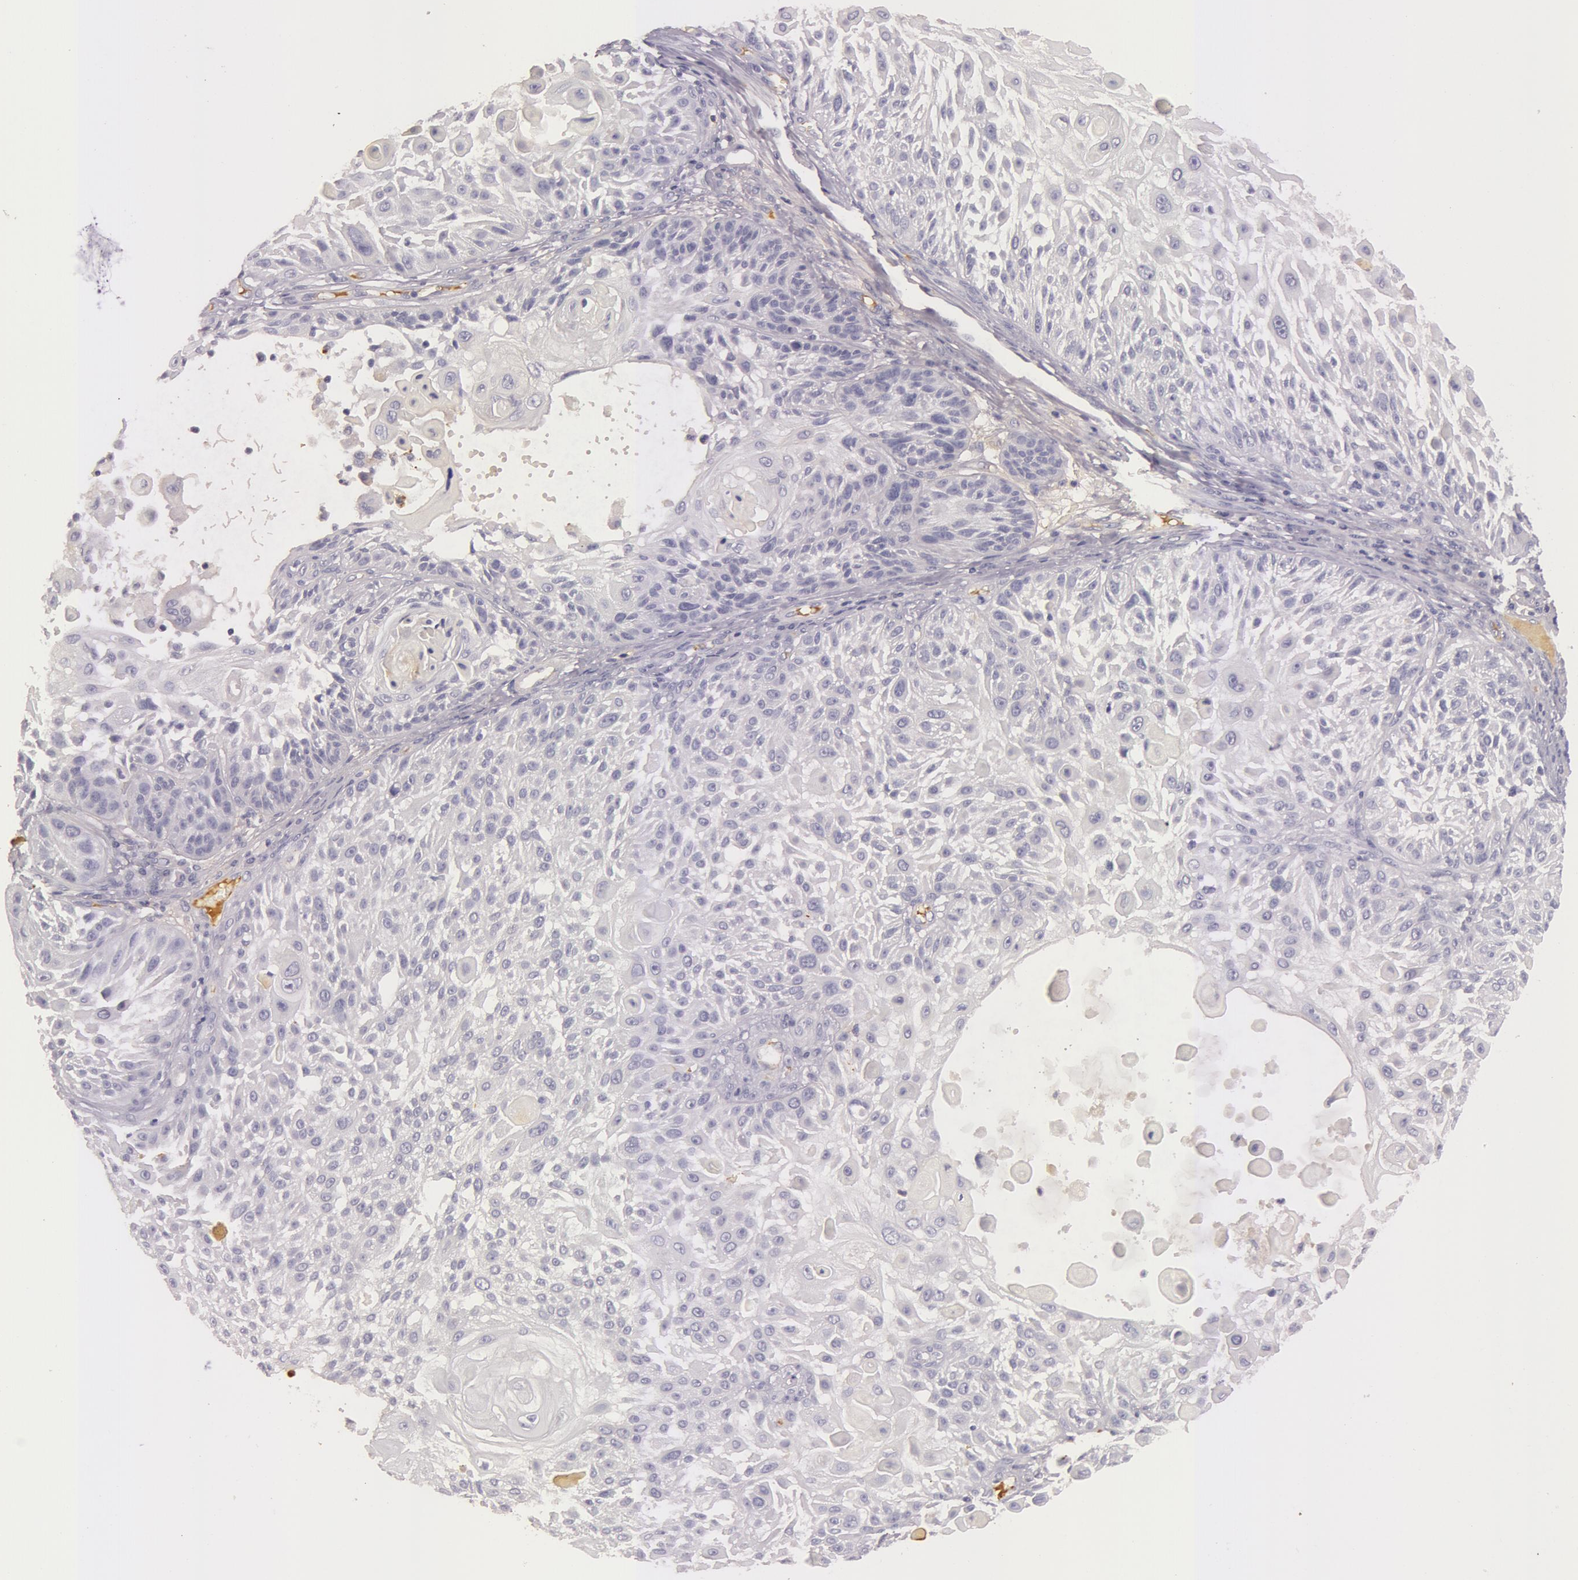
{"staining": {"intensity": "negative", "quantity": "none", "location": "none"}, "tissue": "skin cancer", "cell_type": "Tumor cells", "image_type": "cancer", "snomed": [{"axis": "morphology", "description": "Squamous cell carcinoma, NOS"}, {"axis": "topography", "description": "Skin"}], "caption": "Skin cancer was stained to show a protein in brown. There is no significant expression in tumor cells.", "gene": "C4BPA", "patient": {"sex": "female", "age": 89}}